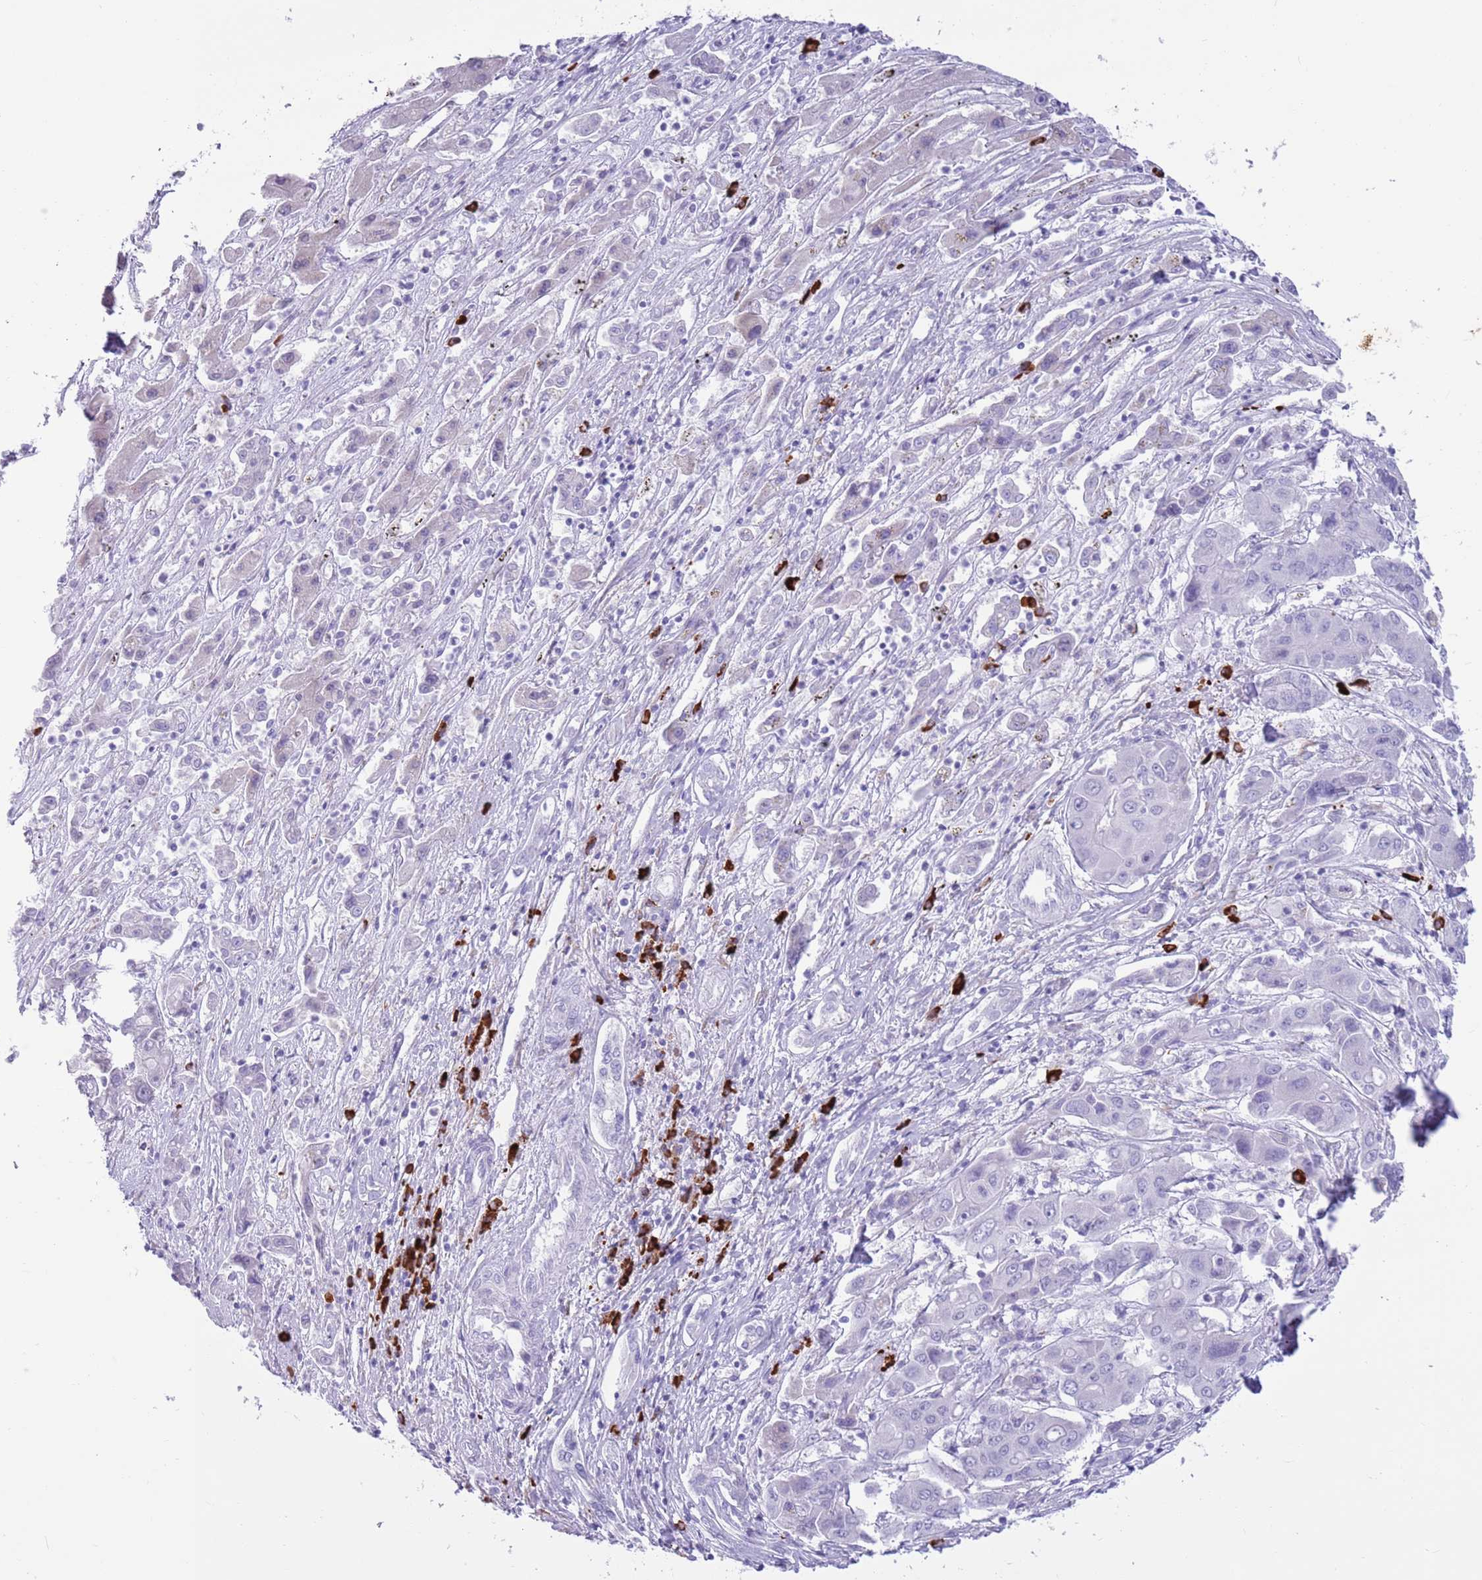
{"staining": {"intensity": "negative", "quantity": "none", "location": "none"}, "tissue": "liver cancer", "cell_type": "Tumor cells", "image_type": "cancer", "snomed": [{"axis": "morphology", "description": "Cholangiocarcinoma"}, {"axis": "topography", "description": "Liver"}], "caption": "The micrograph exhibits no significant staining in tumor cells of liver cancer (cholangiocarcinoma).", "gene": "LY6G5B", "patient": {"sex": "male", "age": 67}}